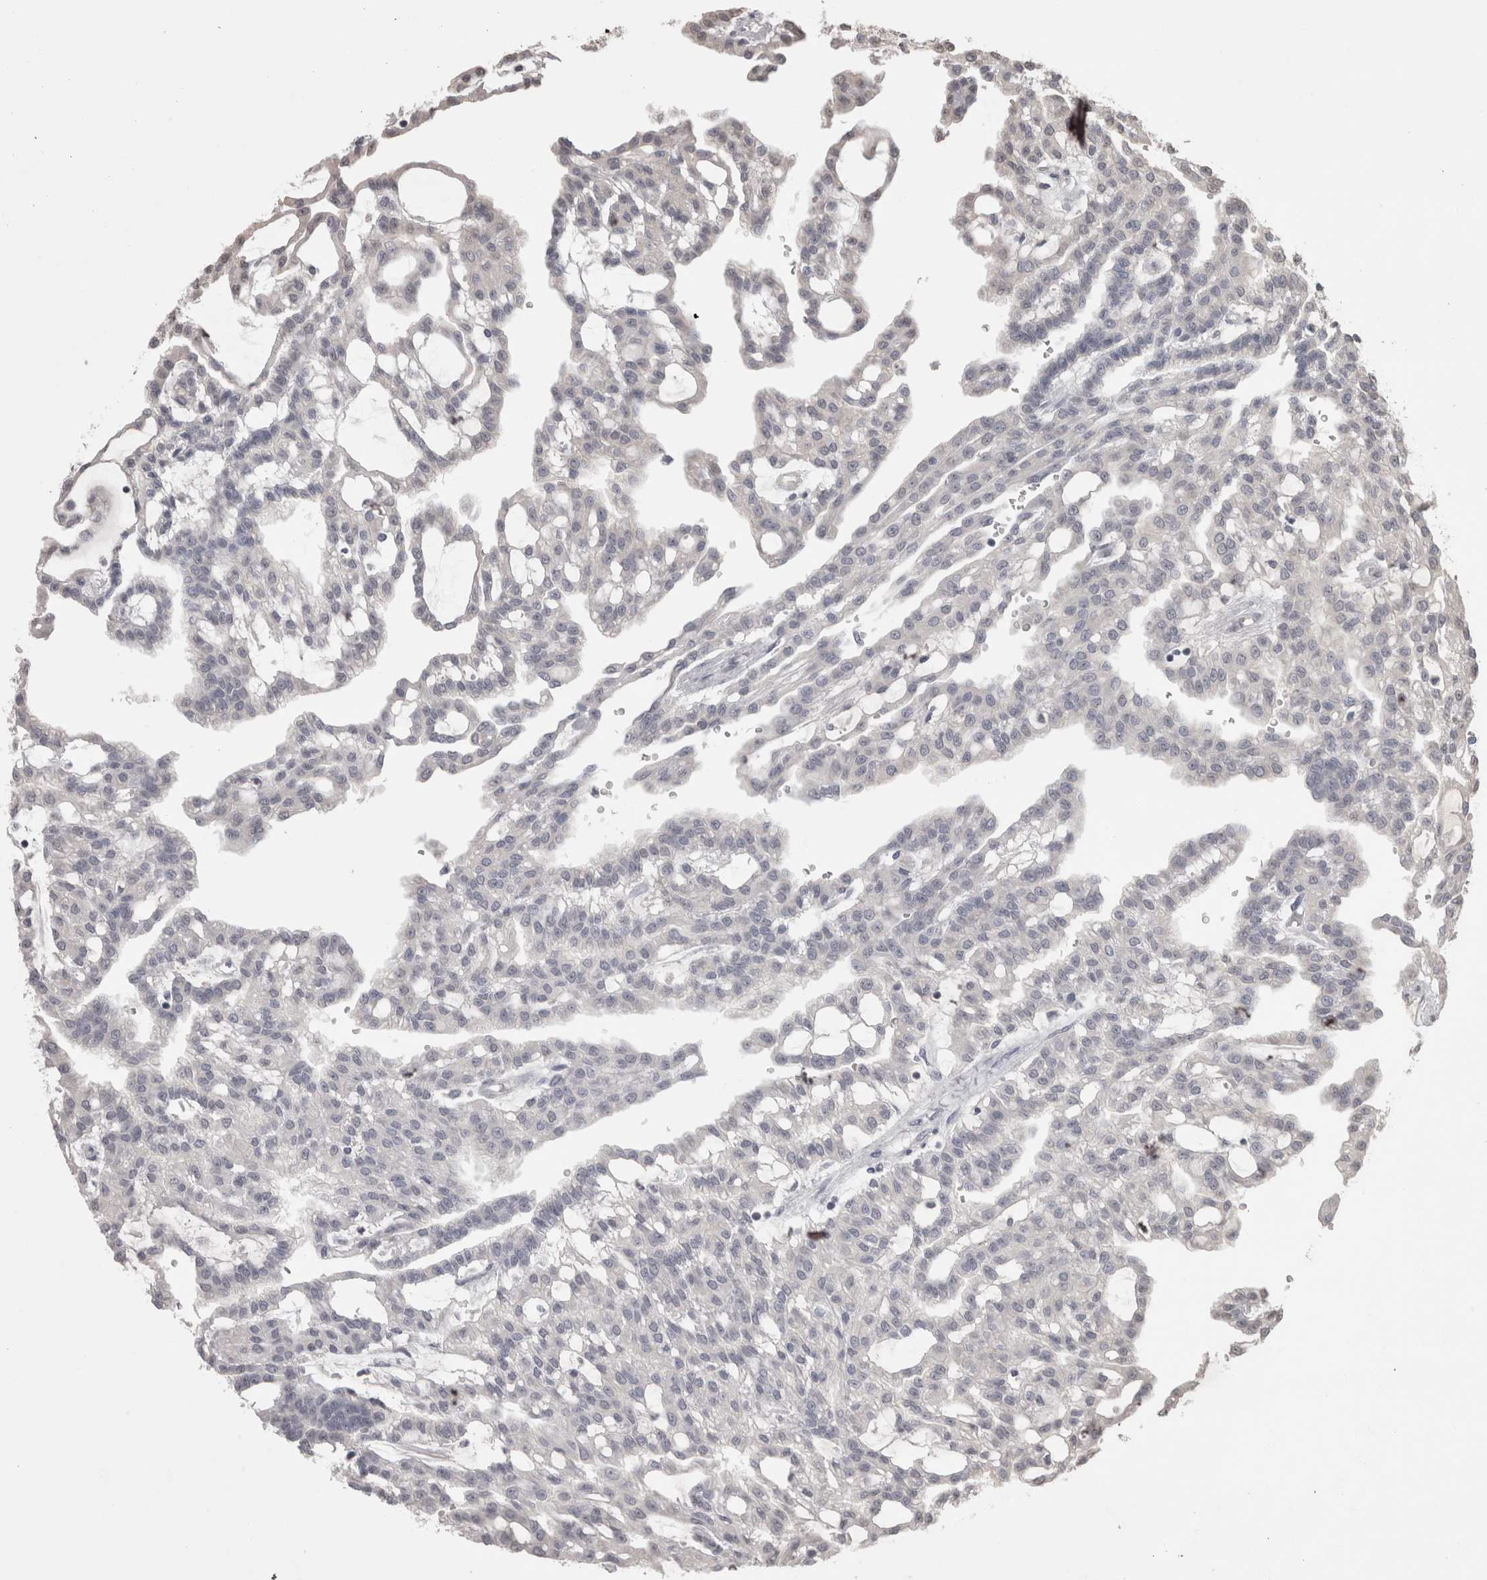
{"staining": {"intensity": "negative", "quantity": "none", "location": "none"}, "tissue": "renal cancer", "cell_type": "Tumor cells", "image_type": "cancer", "snomed": [{"axis": "morphology", "description": "Adenocarcinoma, NOS"}, {"axis": "topography", "description": "Kidney"}], "caption": "Tumor cells are negative for brown protein staining in renal cancer.", "gene": "LAX1", "patient": {"sex": "male", "age": 63}}